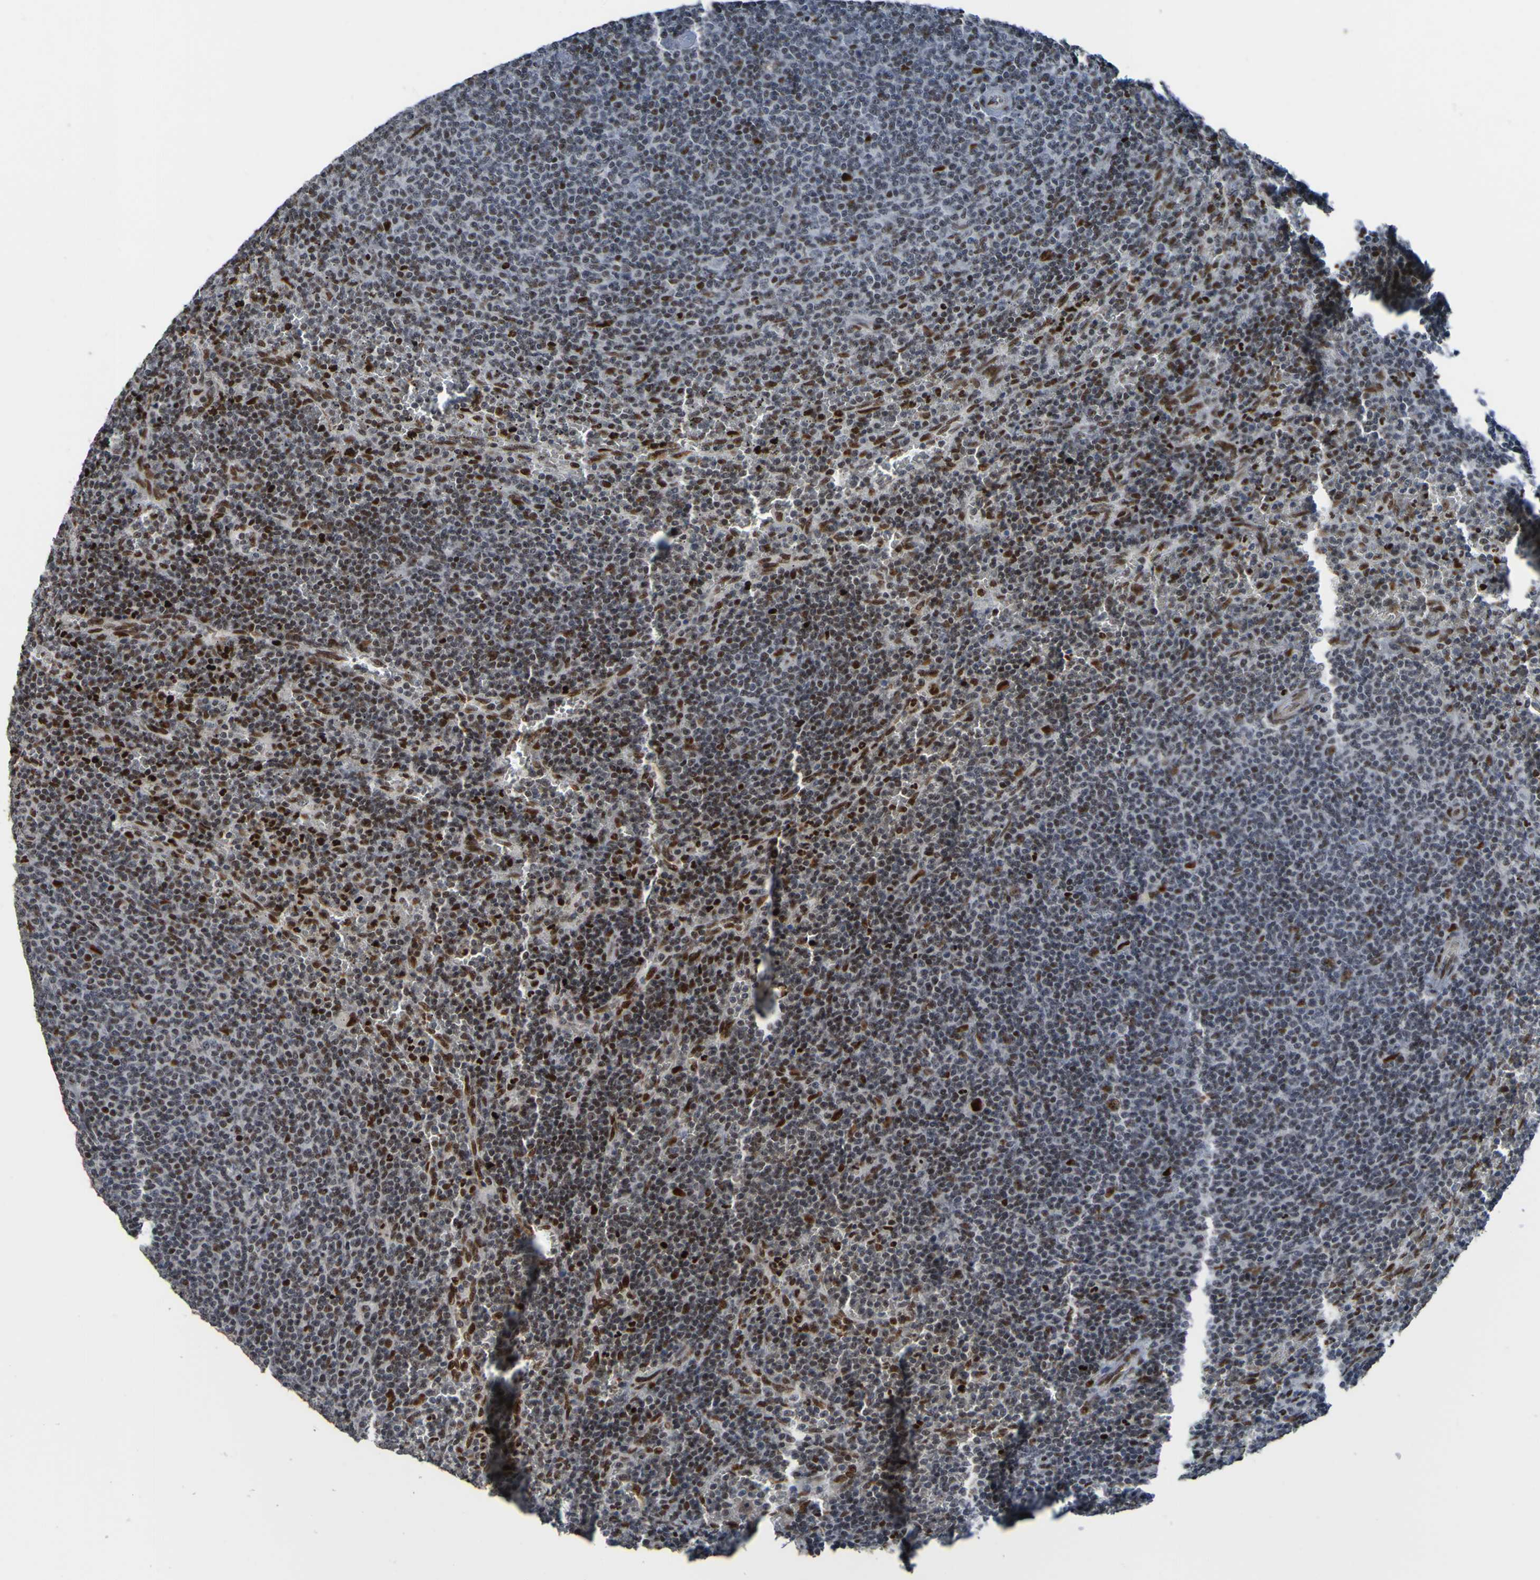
{"staining": {"intensity": "strong", "quantity": "25%-75%", "location": "nuclear"}, "tissue": "lymphoma", "cell_type": "Tumor cells", "image_type": "cancer", "snomed": [{"axis": "morphology", "description": "Malignant lymphoma, non-Hodgkin's type, Low grade"}, {"axis": "topography", "description": "Spleen"}], "caption": "A micrograph of human lymphoma stained for a protein reveals strong nuclear brown staining in tumor cells. The protein of interest is shown in brown color, while the nuclei are stained blue.", "gene": "PHF2", "patient": {"sex": "female", "age": 50}}